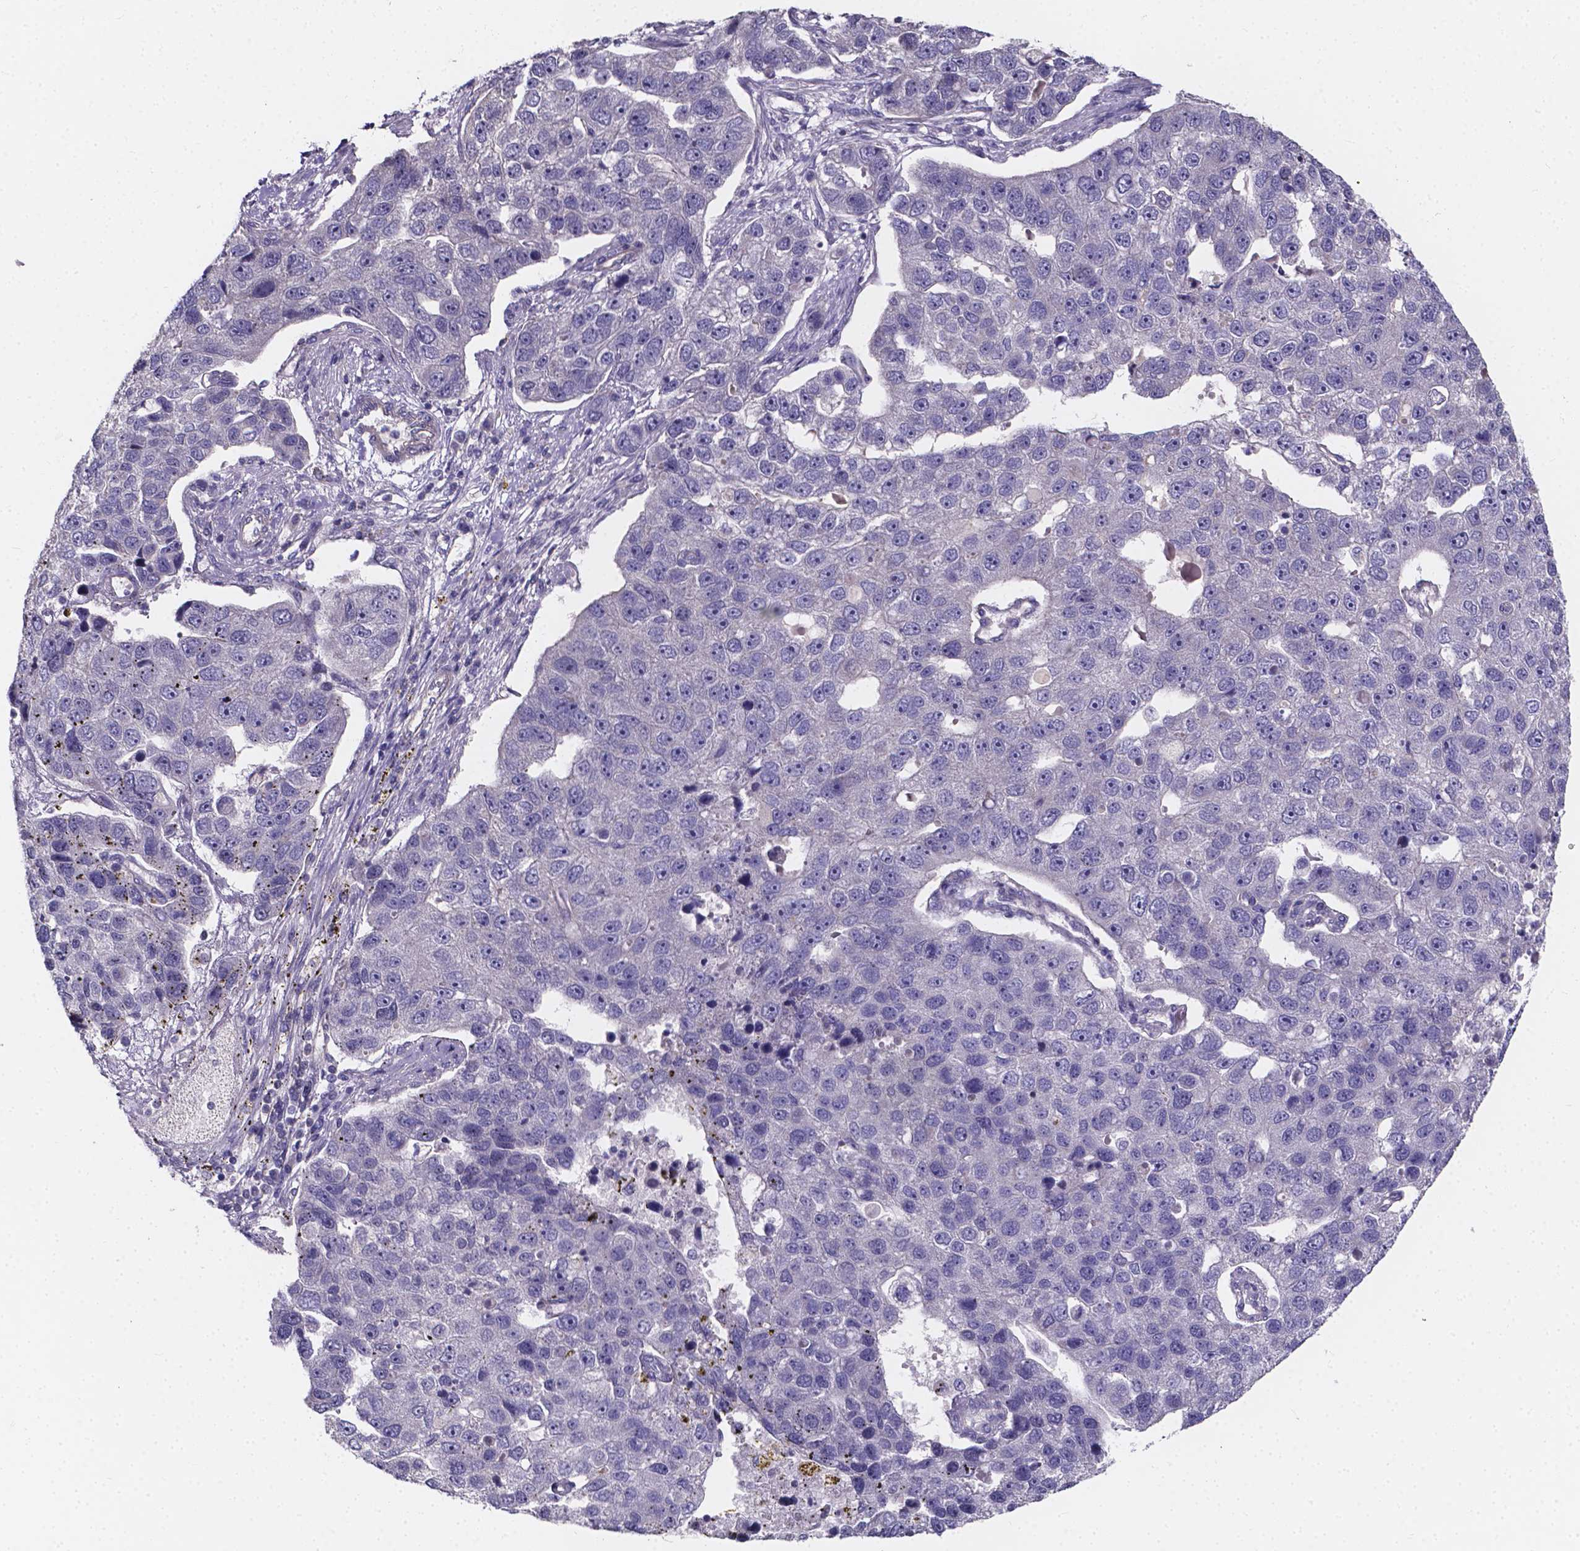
{"staining": {"intensity": "negative", "quantity": "none", "location": "none"}, "tissue": "pancreatic cancer", "cell_type": "Tumor cells", "image_type": "cancer", "snomed": [{"axis": "morphology", "description": "Adenocarcinoma, NOS"}, {"axis": "topography", "description": "Pancreas"}], "caption": "A photomicrograph of human pancreatic cancer is negative for staining in tumor cells.", "gene": "THEMIS", "patient": {"sex": "female", "age": 61}}